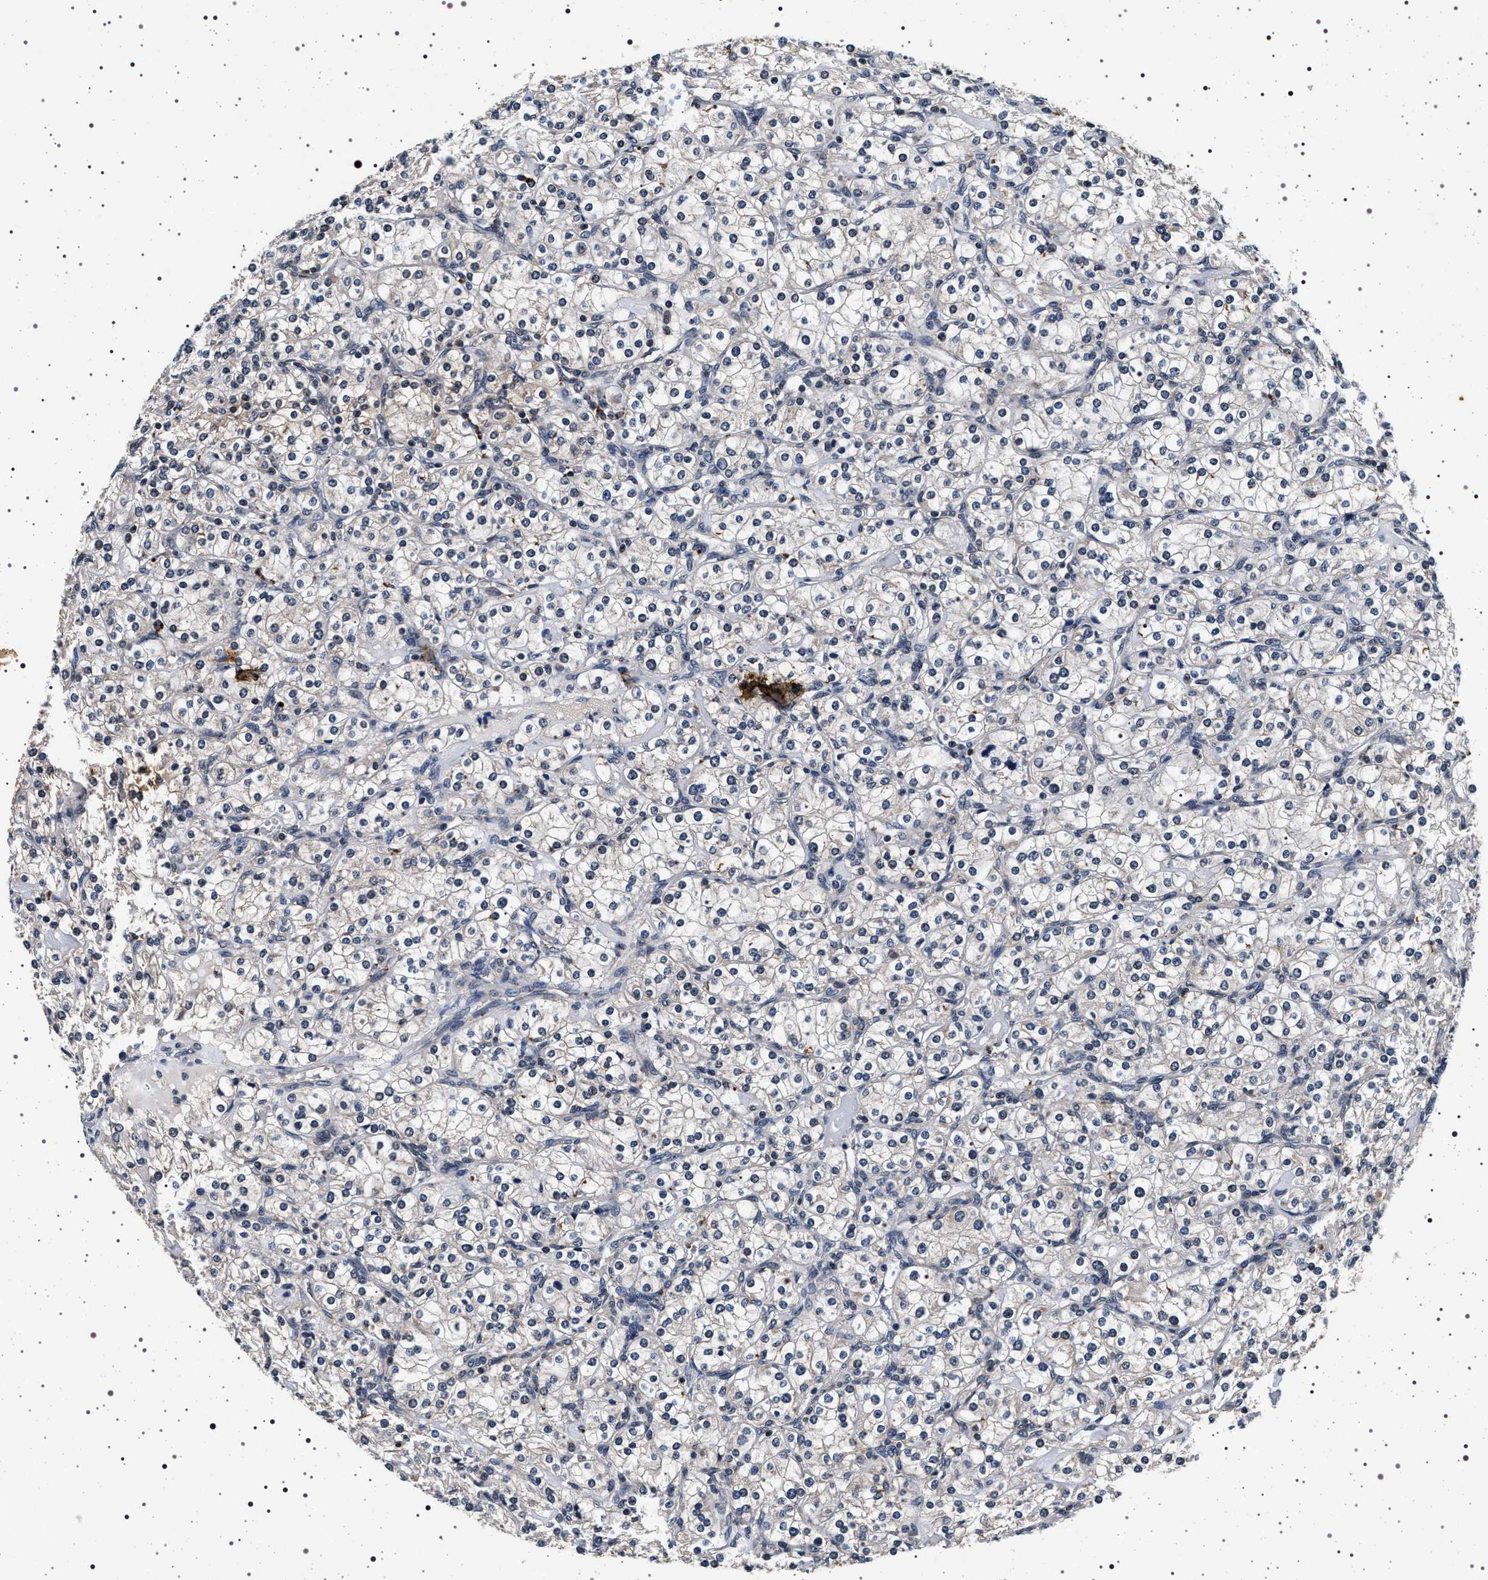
{"staining": {"intensity": "negative", "quantity": "none", "location": "none"}, "tissue": "renal cancer", "cell_type": "Tumor cells", "image_type": "cancer", "snomed": [{"axis": "morphology", "description": "Adenocarcinoma, NOS"}, {"axis": "topography", "description": "Kidney"}], "caption": "DAB immunohistochemical staining of renal cancer shows no significant staining in tumor cells.", "gene": "CDKN1B", "patient": {"sex": "male", "age": 77}}